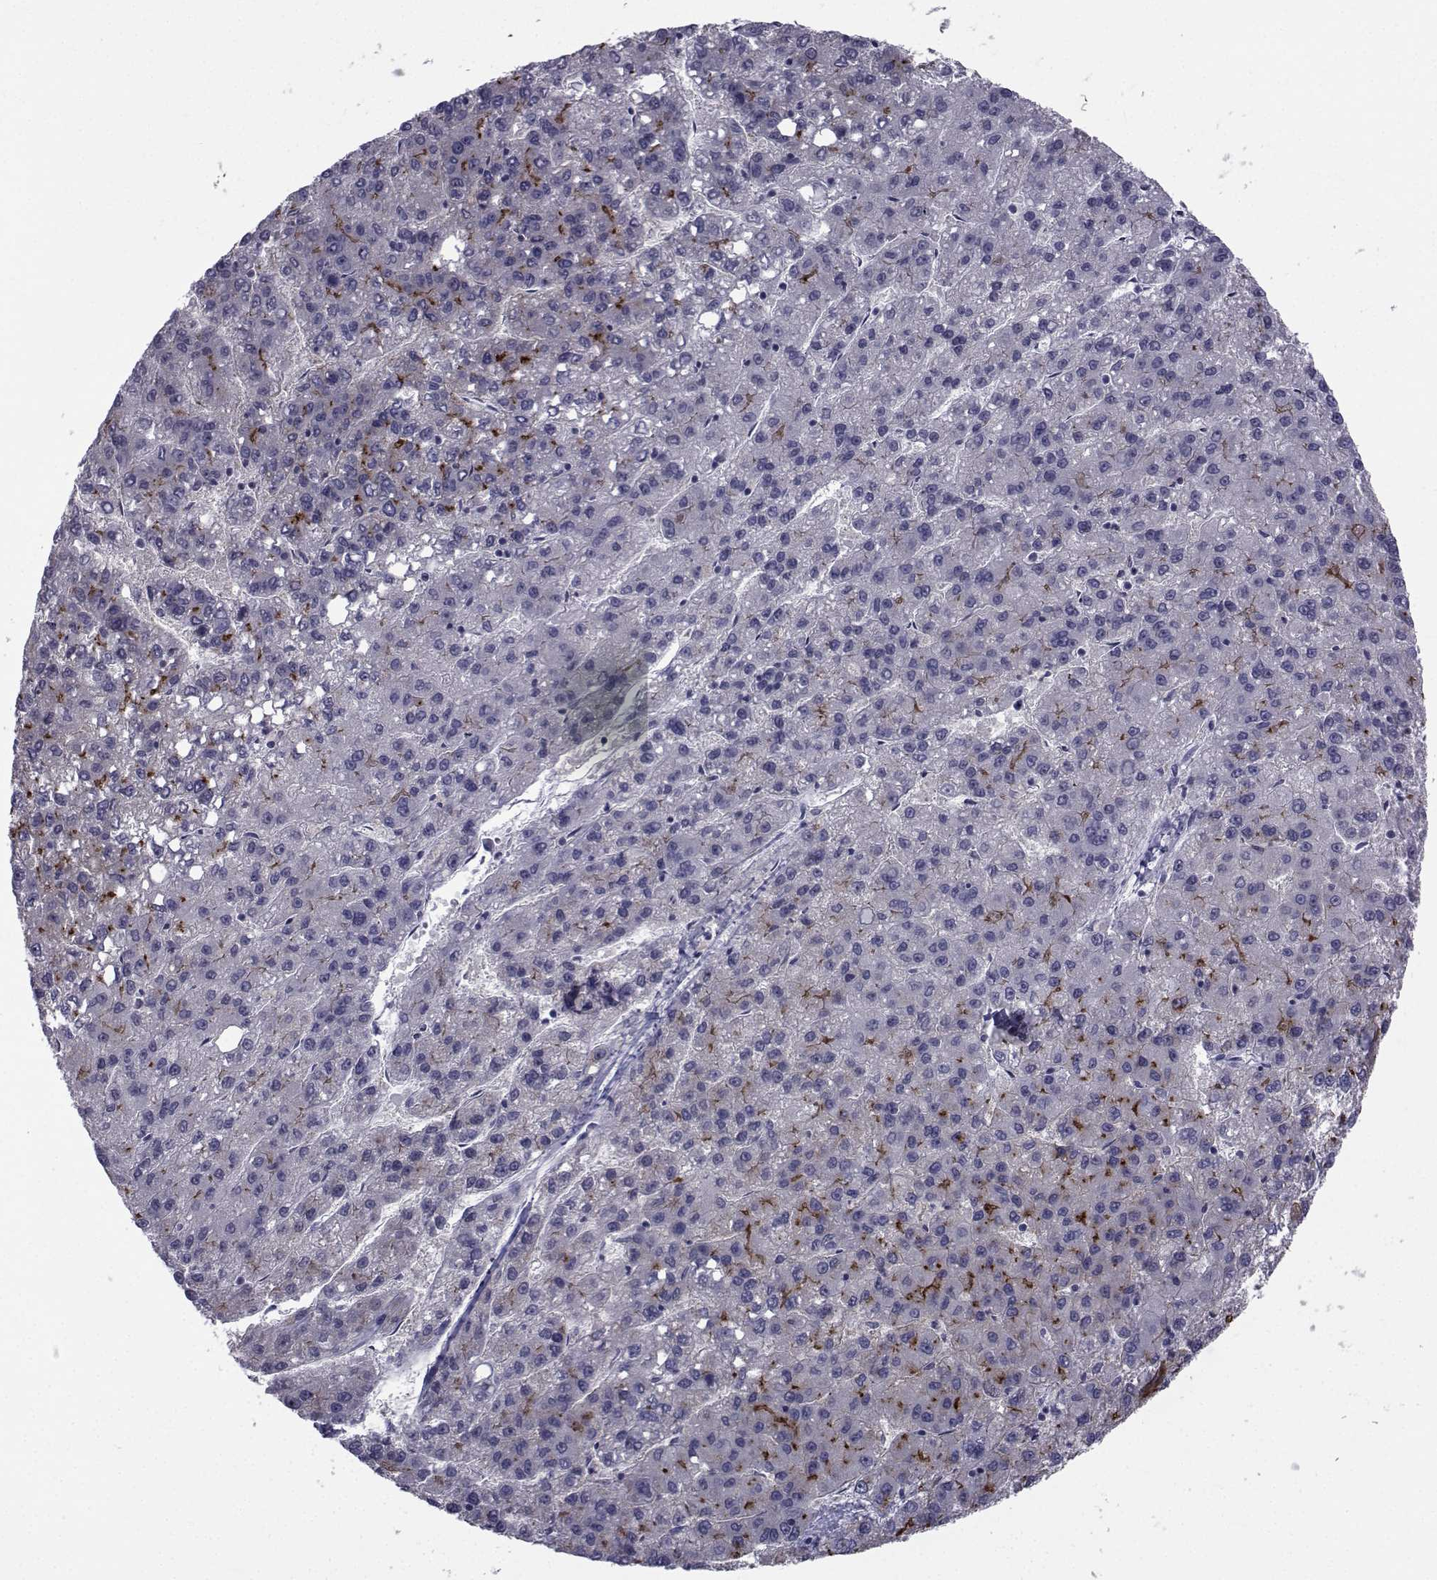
{"staining": {"intensity": "strong", "quantity": "<25%", "location": "cytoplasmic/membranous"}, "tissue": "liver cancer", "cell_type": "Tumor cells", "image_type": "cancer", "snomed": [{"axis": "morphology", "description": "Carcinoma, Hepatocellular, NOS"}, {"axis": "topography", "description": "Liver"}], "caption": "Strong cytoplasmic/membranous staining for a protein is seen in approximately <25% of tumor cells of liver cancer (hepatocellular carcinoma) using immunohistochemistry (IHC).", "gene": "SLC30A10", "patient": {"sex": "female", "age": 82}}